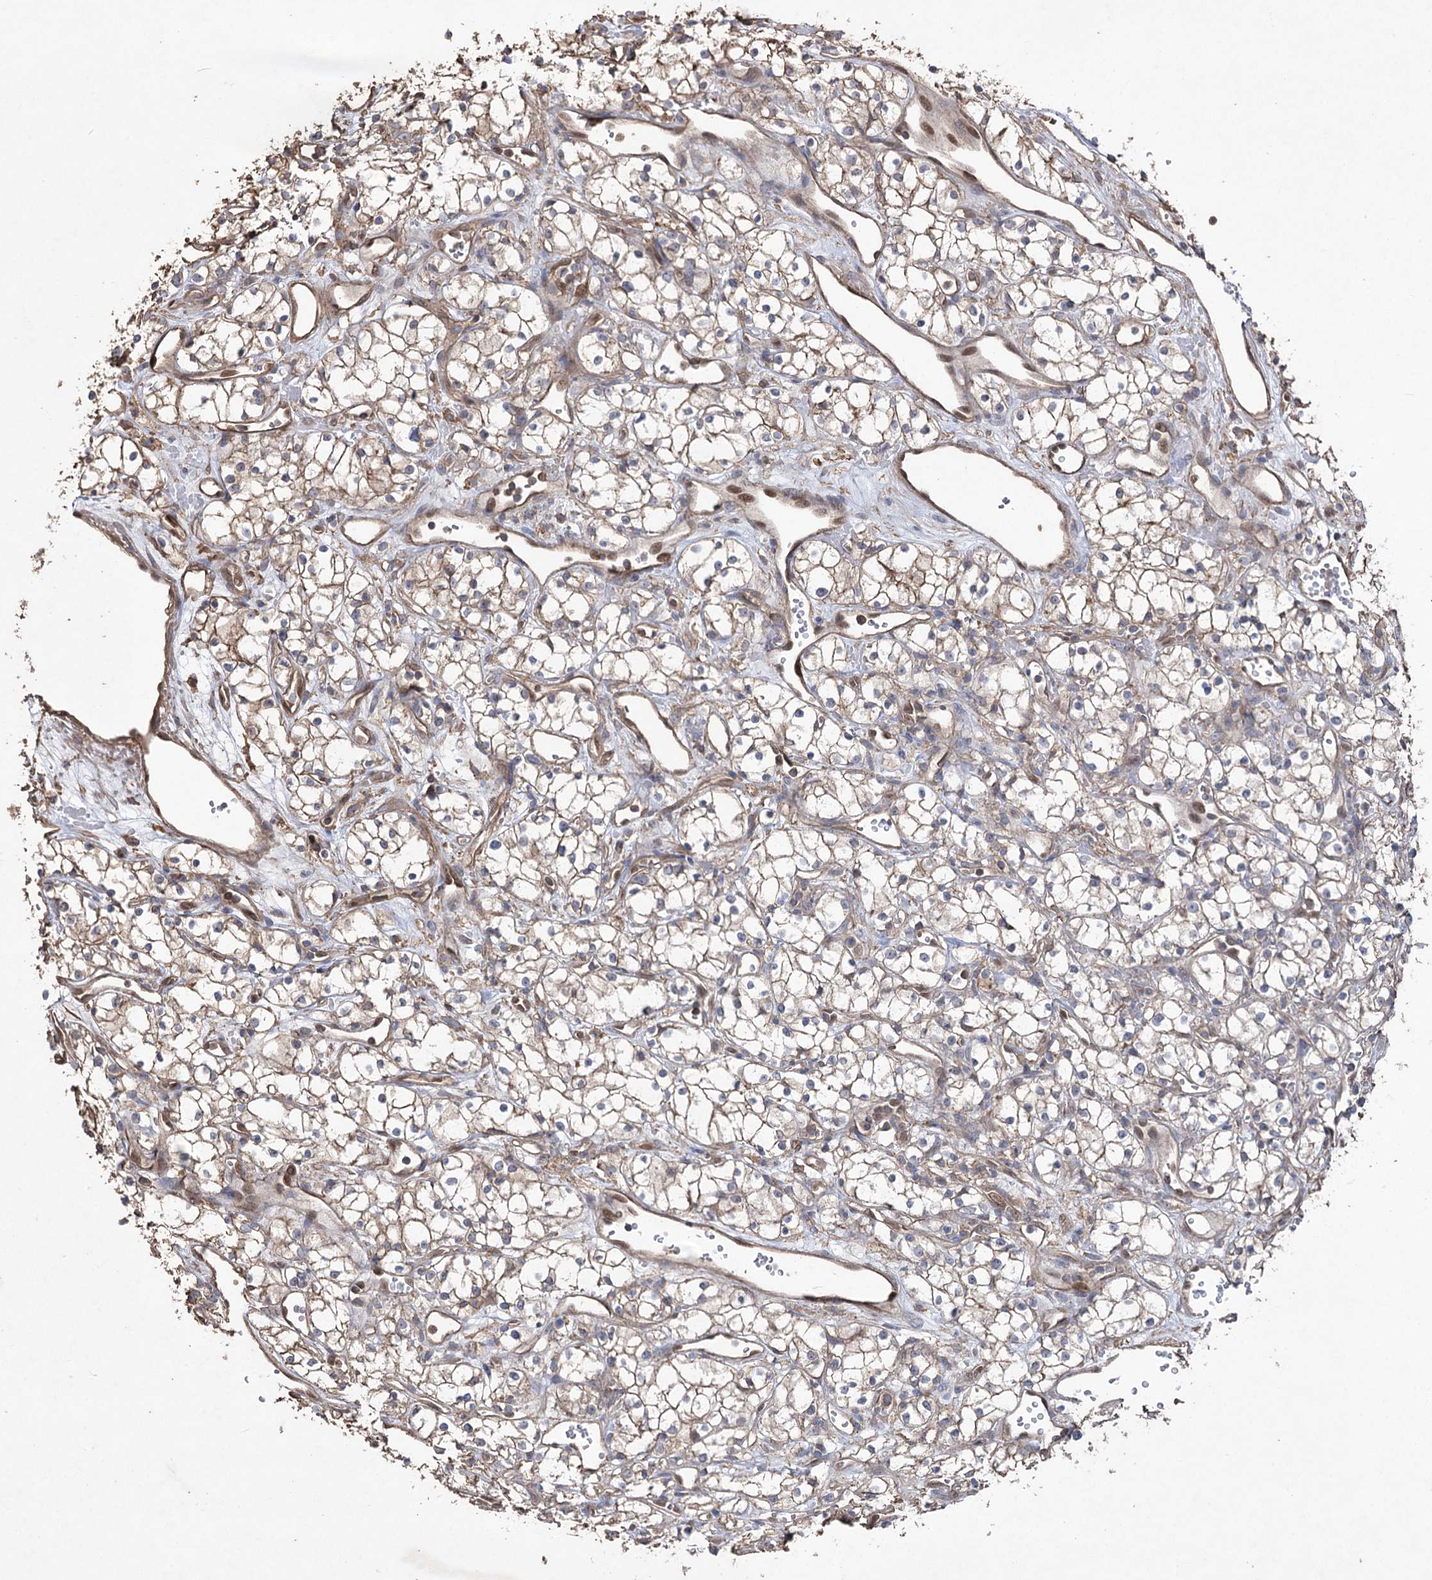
{"staining": {"intensity": "weak", "quantity": ">75%", "location": "cytoplasmic/membranous"}, "tissue": "renal cancer", "cell_type": "Tumor cells", "image_type": "cancer", "snomed": [{"axis": "morphology", "description": "Adenocarcinoma, NOS"}, {"axis": "topography", "description": "Kidney"}], "caption": "A brown stain highlights weak cytoplasmic/membranous positivity of a protein in renal adenocarcinoma tumor cells.", "gene": "FAM13B", "patient": {"sex": "male", "age": 59}}